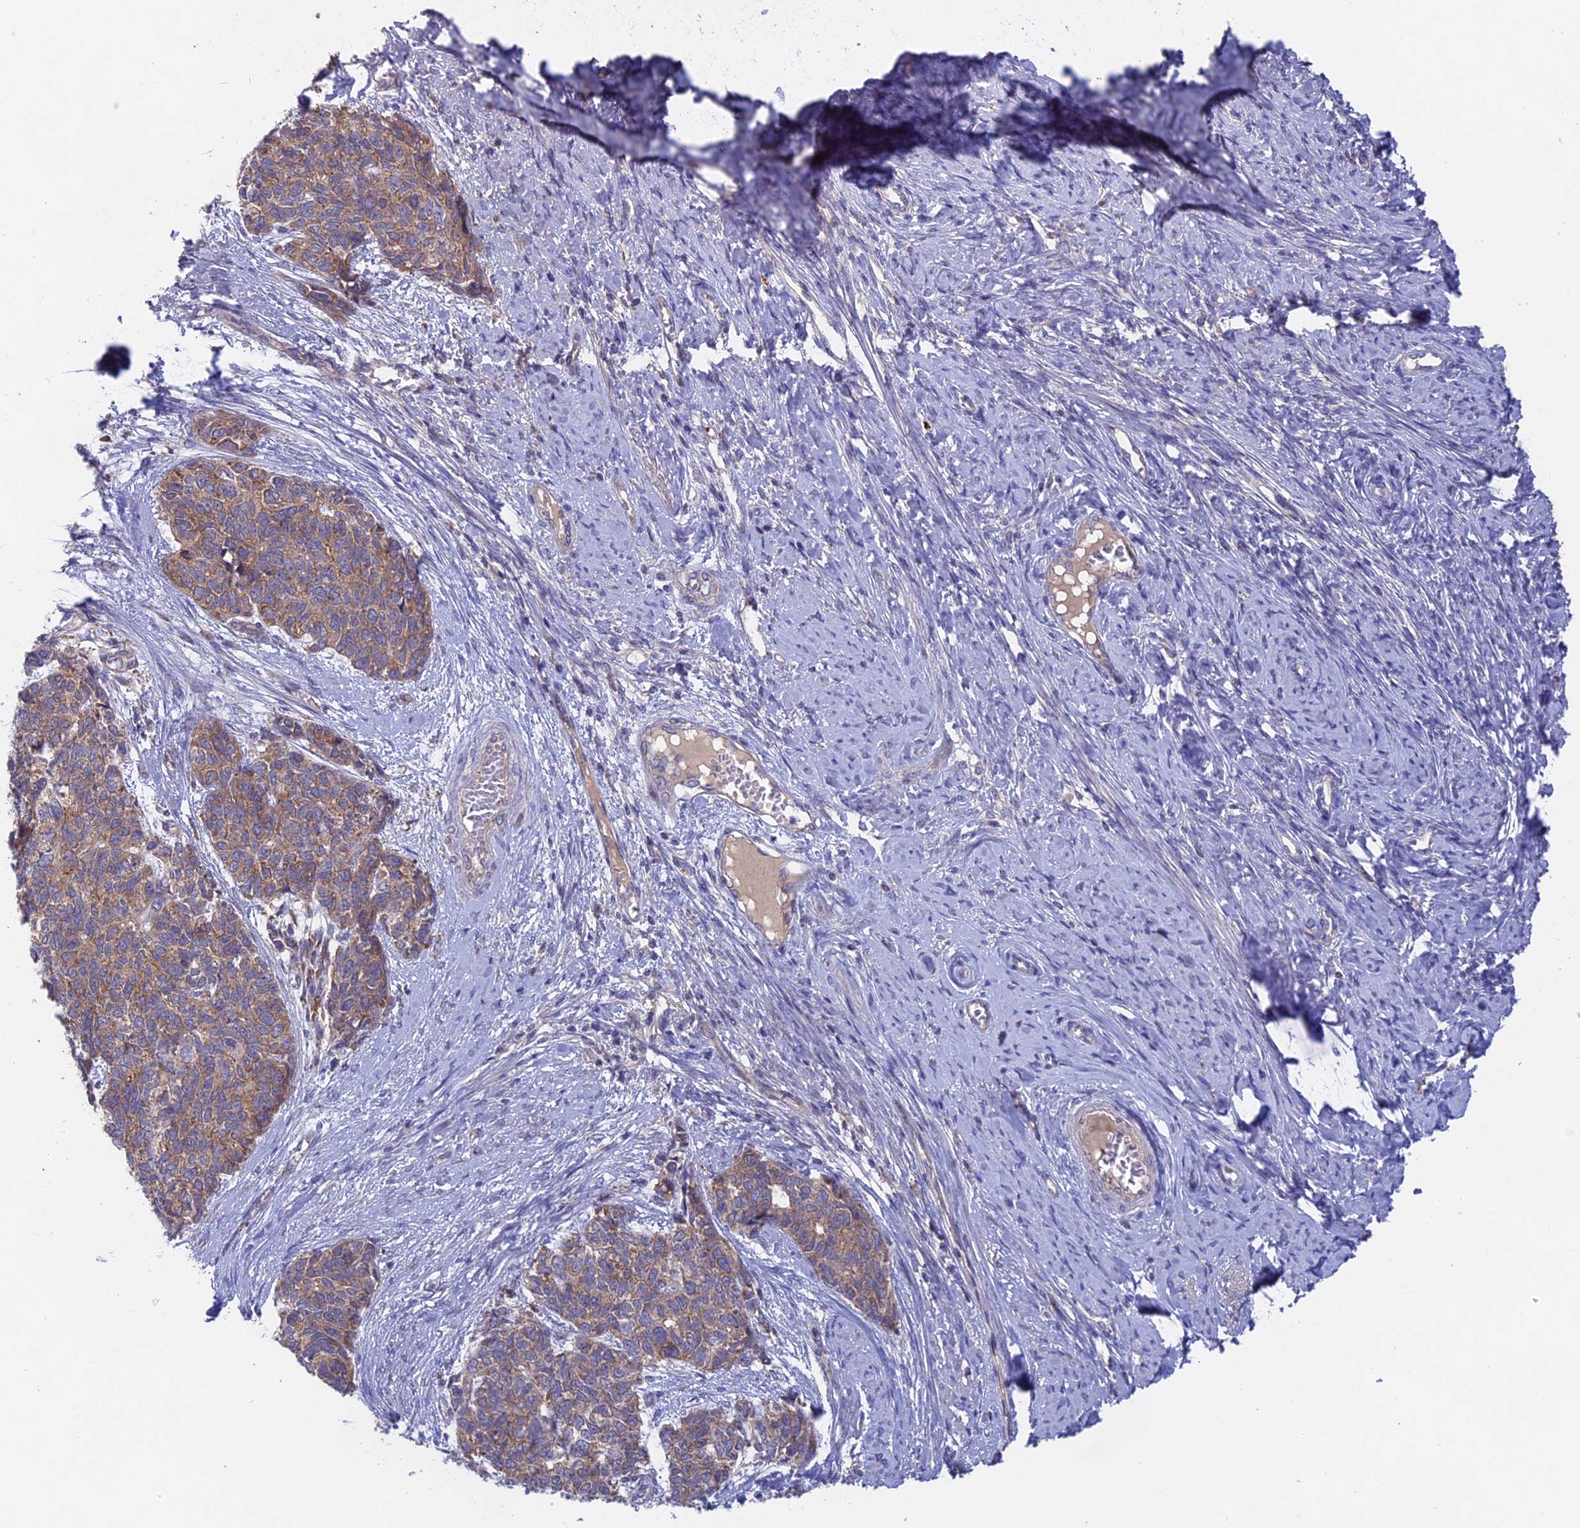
{"staining": {"intensity": "moderate", "quantity": ">75%", "location": "cytoplasmic/membranous"}, "tissue": "cervical cancer", "cell_type": "Tumor cells", "image_type": "cancer", "snomed": [{"axis": "morphology", "description": "Squamous cell carcinoma, NOS"}, {"axis": "topography", "description": "Cervix"}], "caption": "Immunohistochemistry (DAB) staining of cervical squamous cell carcinoma shows moderate cytoplasmic/membranous protein positivity in approximately >75% of tumor cells. (DAB IHC with brightfield microscopy, high magnification).", "gene": "TENT4B", "patient": {"sex": "female", "age": 63}}